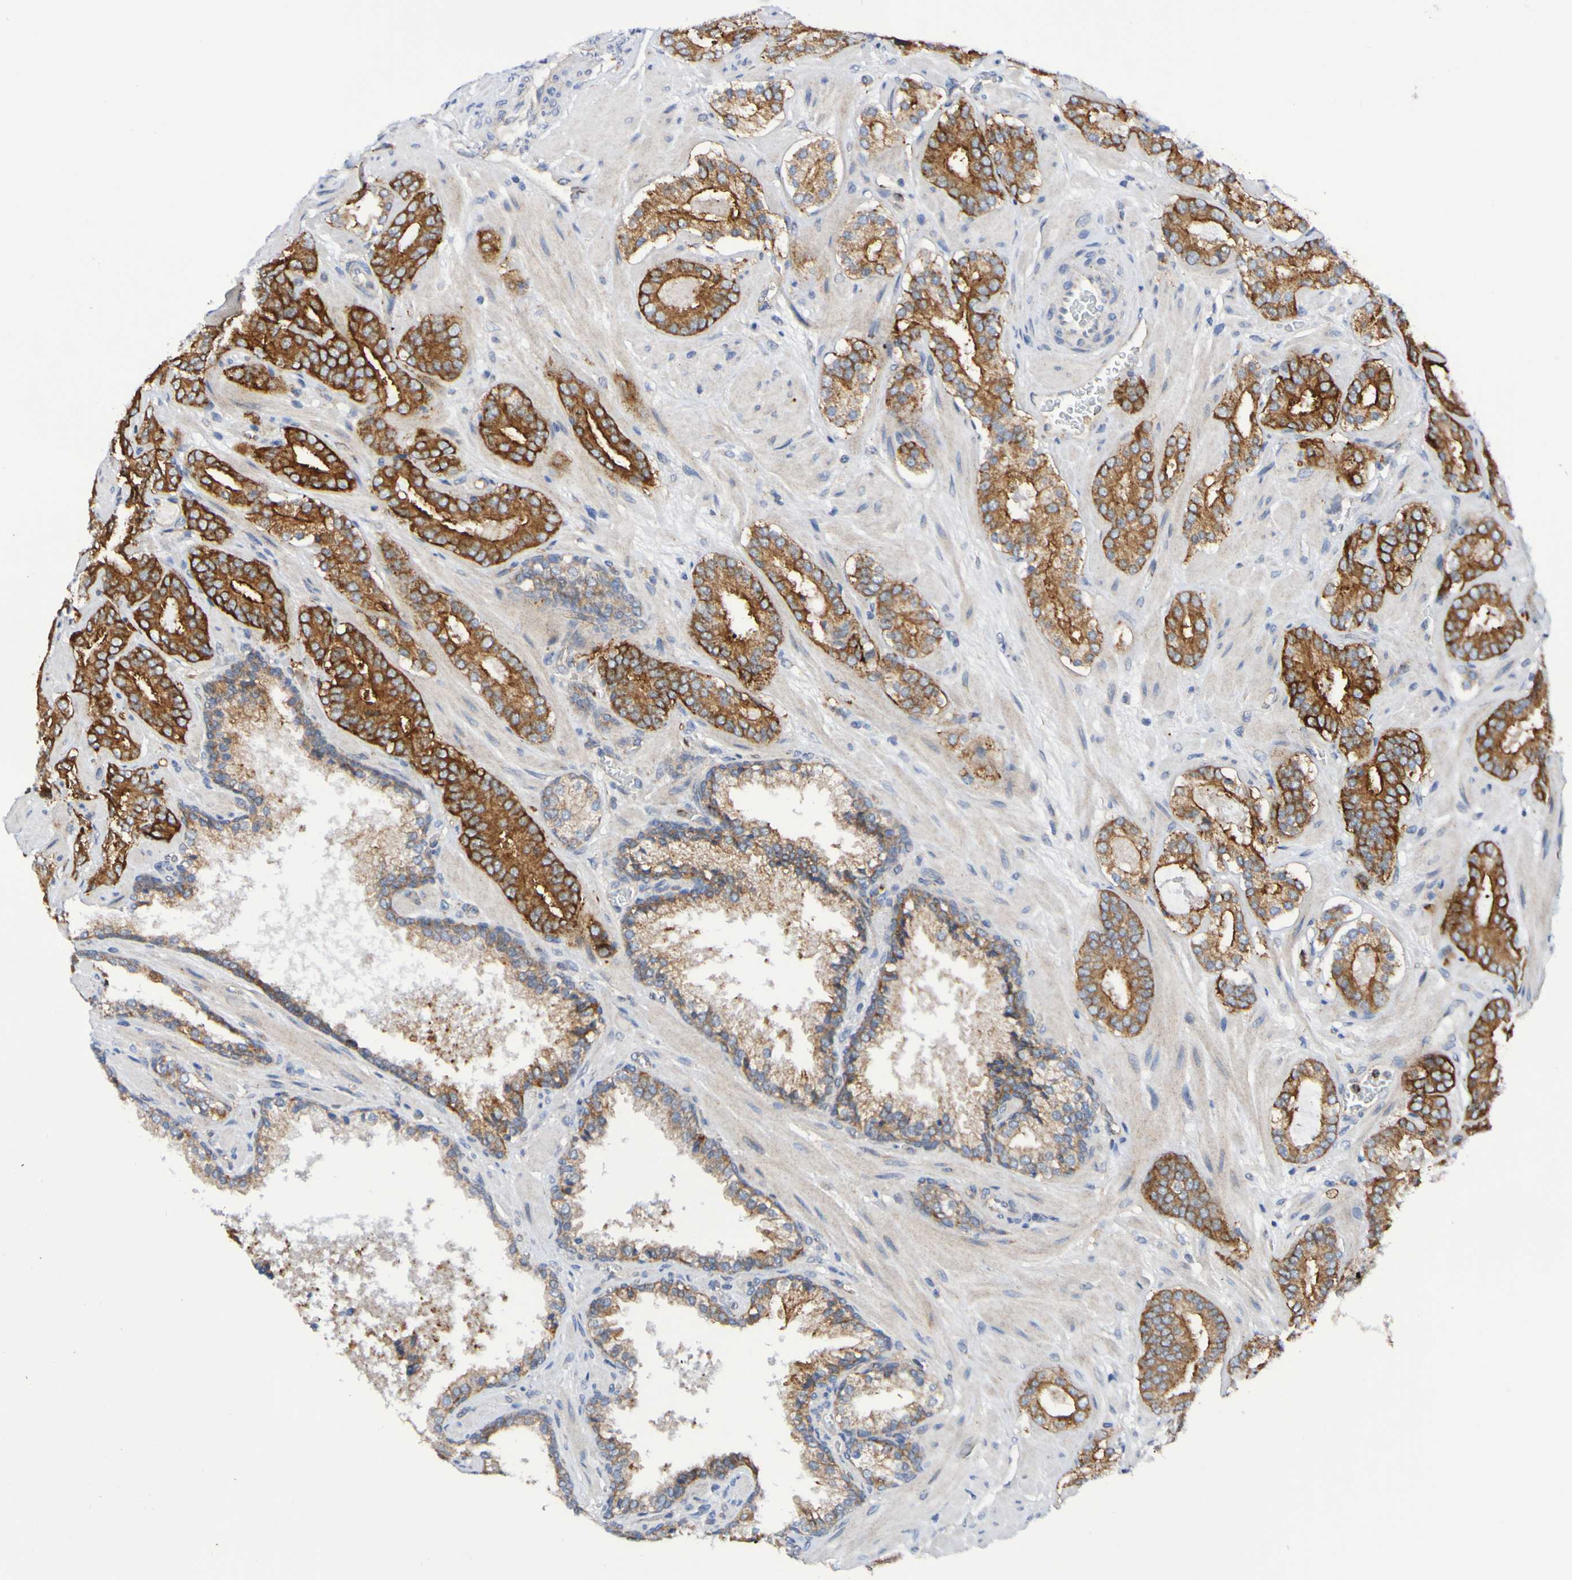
{"staining": {"intensity": "strong", "quantity": ">75%", "location": "cytoplasmic/membranous"}, "tissue": "prostate cancer", "cell_type": "Tumor cells", "image_type": "cancer", "snomed": [{"axis": "morphology", "description": "Adenocarcinoma, Low grade"}, {"axis": "topography", "description": "Prostate"}], "caption": "Strong cytoplasmic/membranous protein staining is identified in approximately >75% of tumor cells in prostate cancer (low-grade adenocarcinoma).", "gene": "GJB1", "patient": {"sex": "male", "age": 63}}